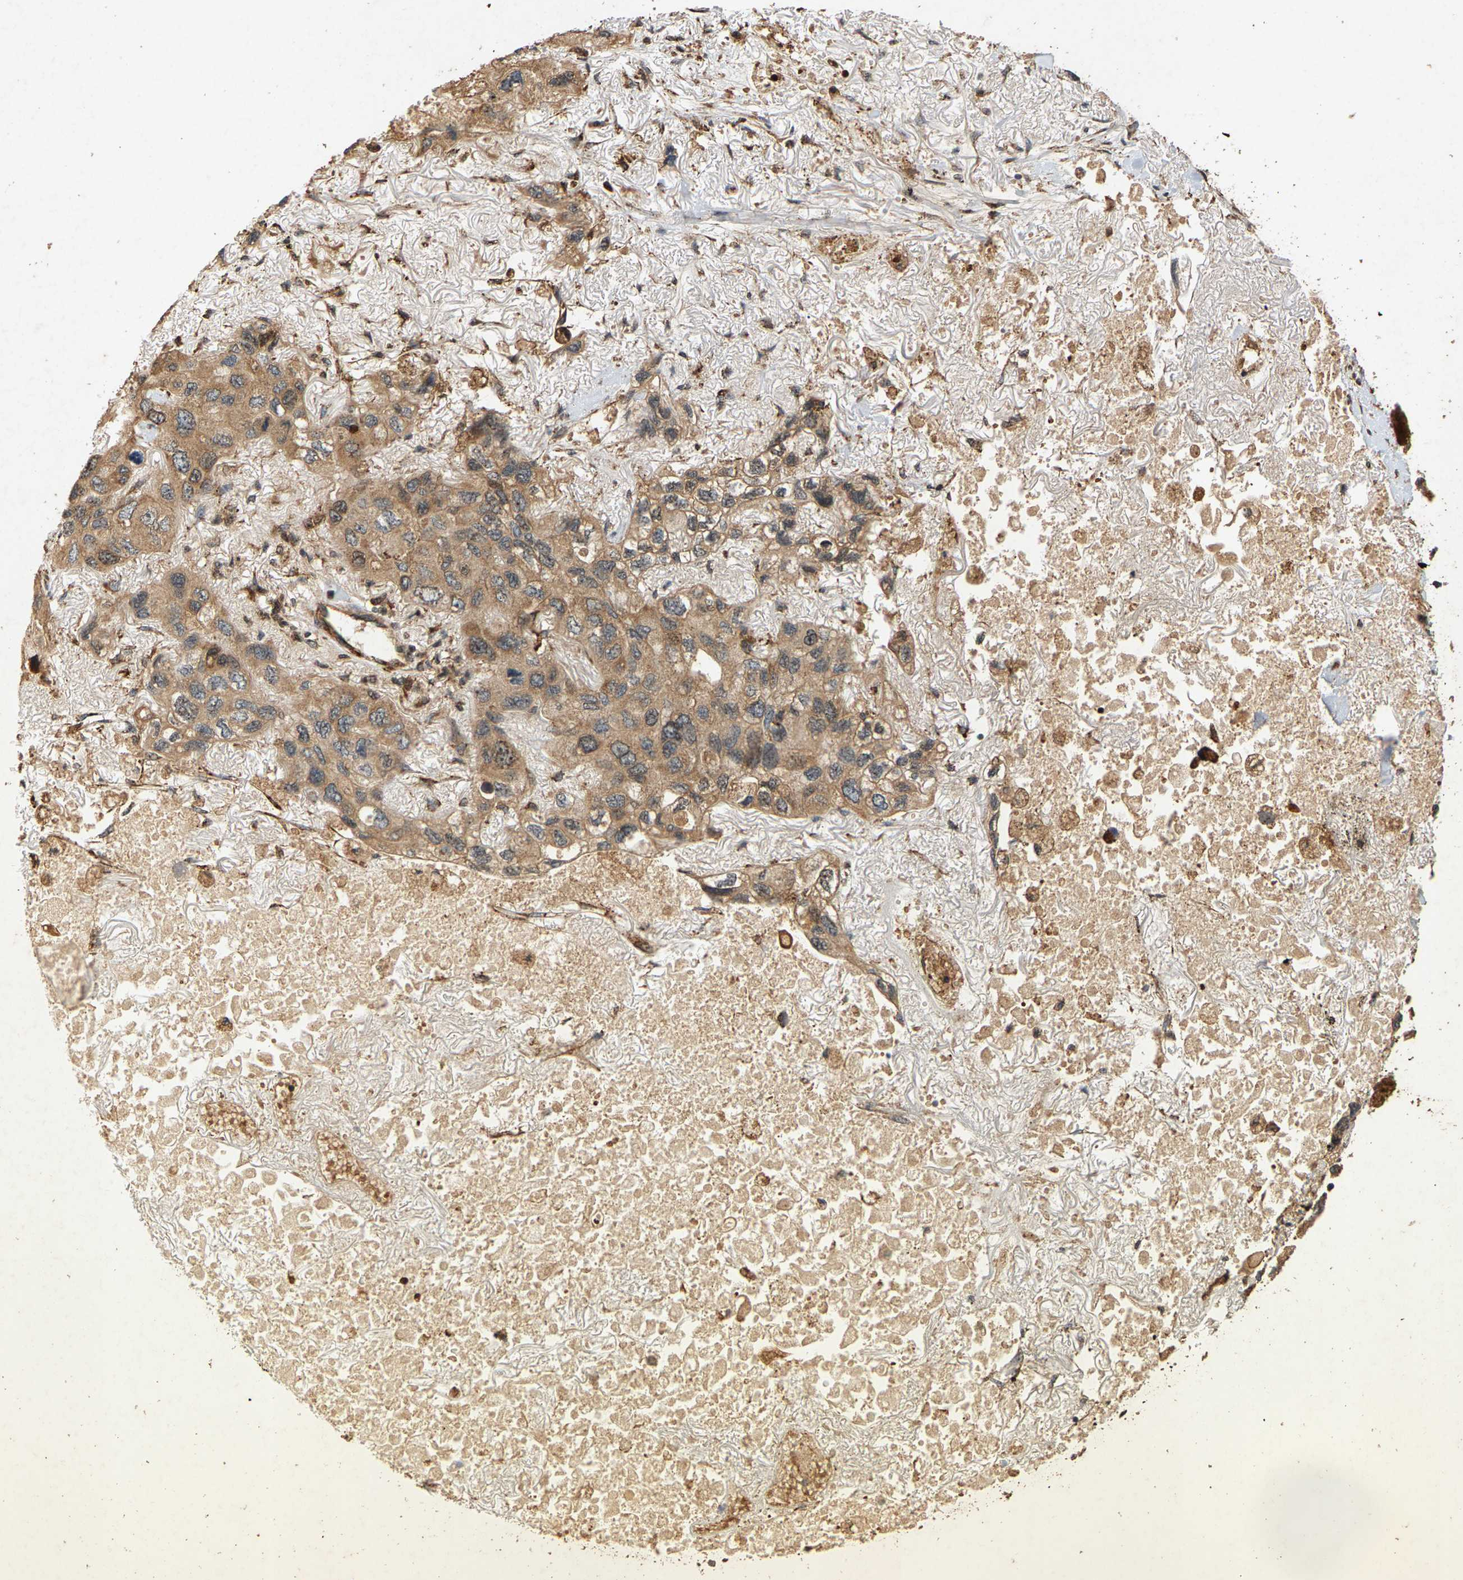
{"staining": {"intensity": "moderate", "quantity": ">75%", "location": "cytoplasmic/membranous"}, "tissue": "lung cancer", "cell_type": "Tumor cells", "image_type": "cancer", "snomed": [{"axis": "morphology", "description": "Squamous cell carcinoma, NOS"}, {"axis": "topography", "description": "Lung"}], "caption": "Immunohistochemistry (DAB) staining of squamous cell carcinoma (lung) exhibits moderate cytoplasmic/membranous protein staining in about >75% of tumor cells. The staining is performed using DAB brown chromogen to label protein expression. The nuclei are counter-stained blue using hematoxylin.", "gene": "CIDEC", "patient": {"sex": "female", "age": 73}}